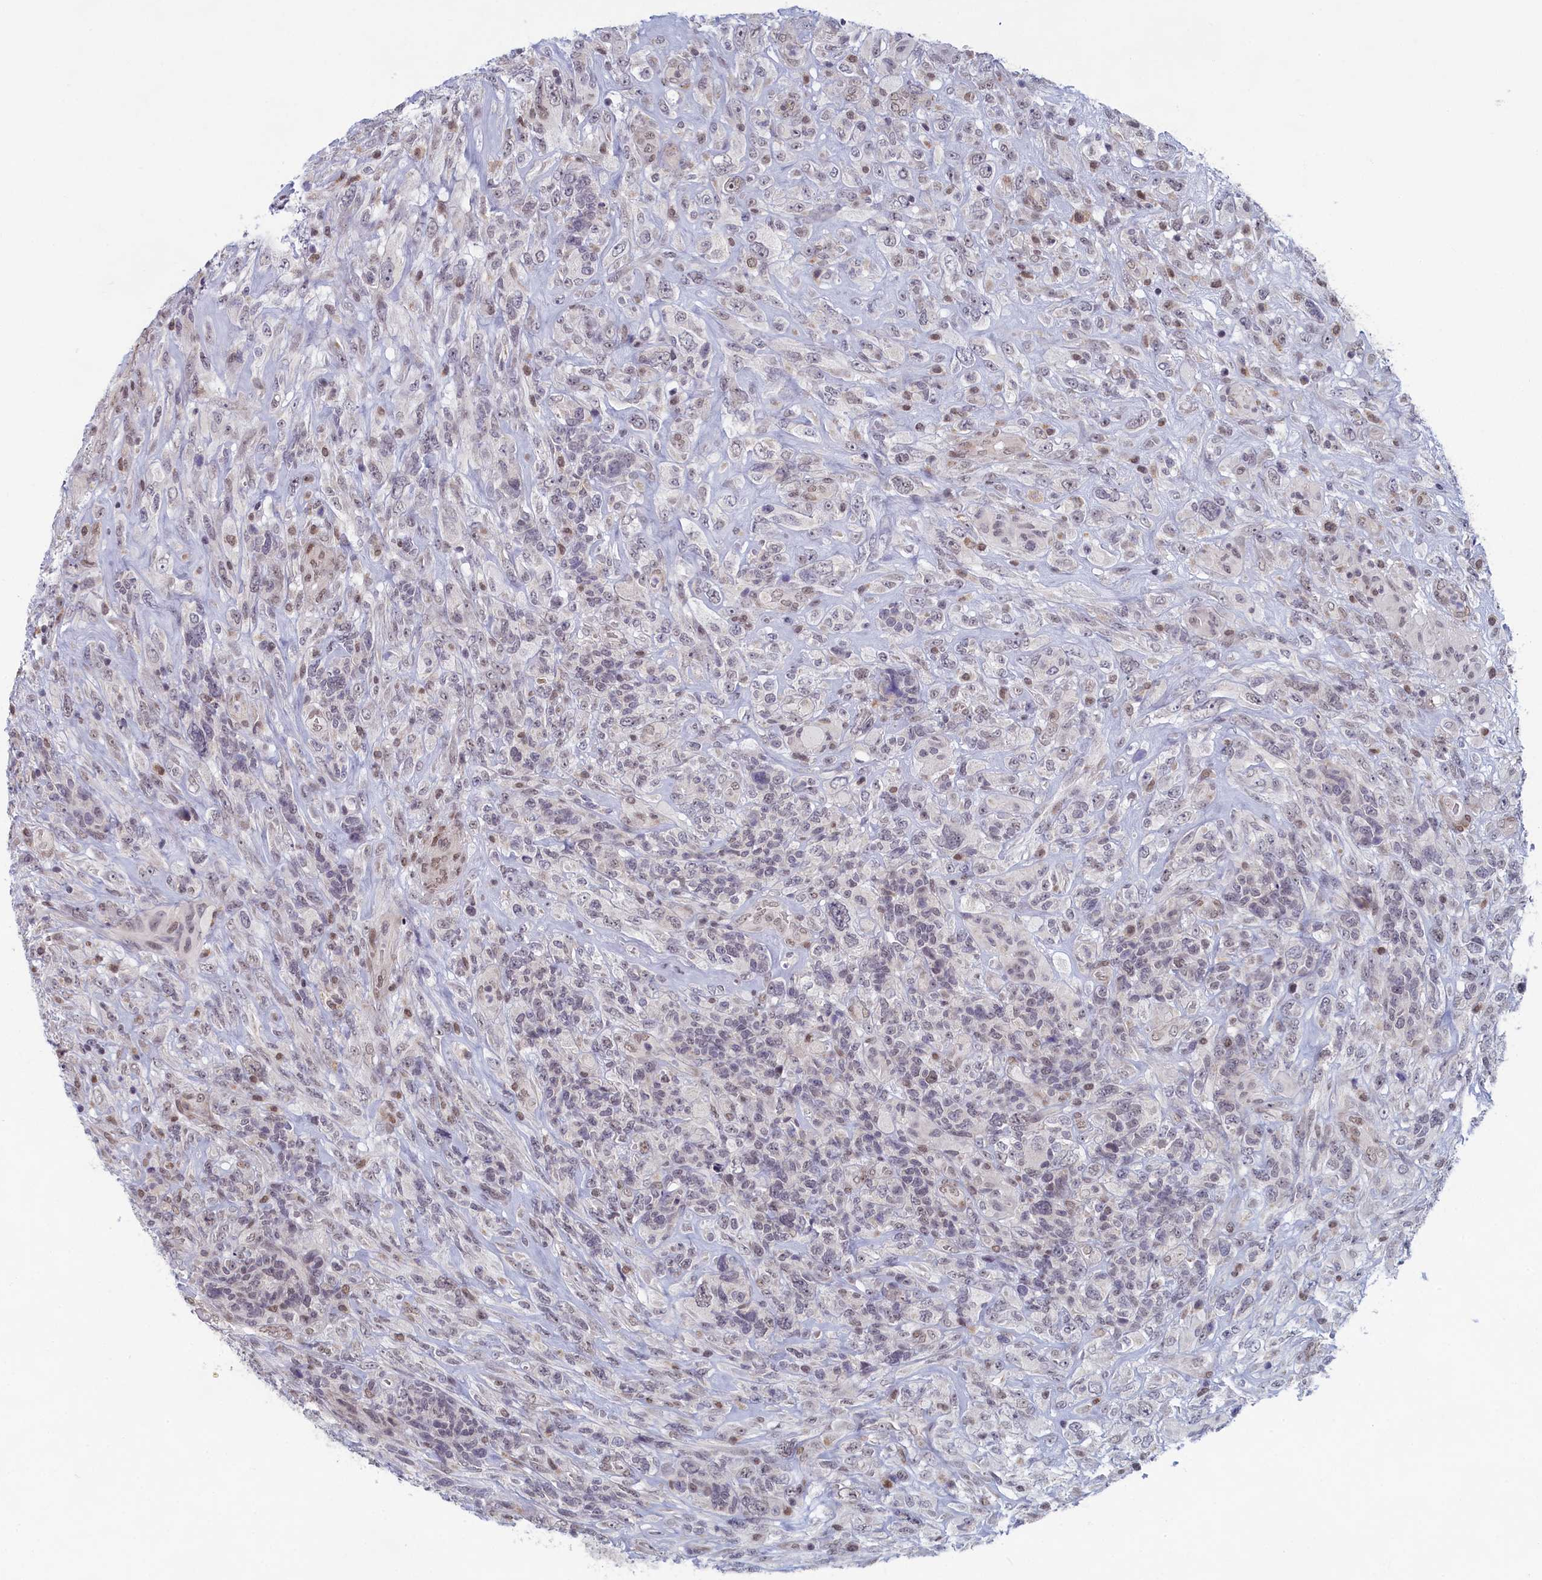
{"staining": {"intensity": "weak", "quantity": "<25%", "location": "nuclear"}, "tissue": "glioma", "cell_type": "Tumor cells", "image_type": "cancer", "snomed": [{"axis": "morphology", "description": "Glioma, malignant, High grade"}, {"axis": "topography", "description": "Brain"}], "caption": "Immunohistochemical staining of human malignant glioma (high-grade) displays no significant expression in tumor cells.", "gene": "DNAJC17", "patient": {"sex": "male", "age": 61}}